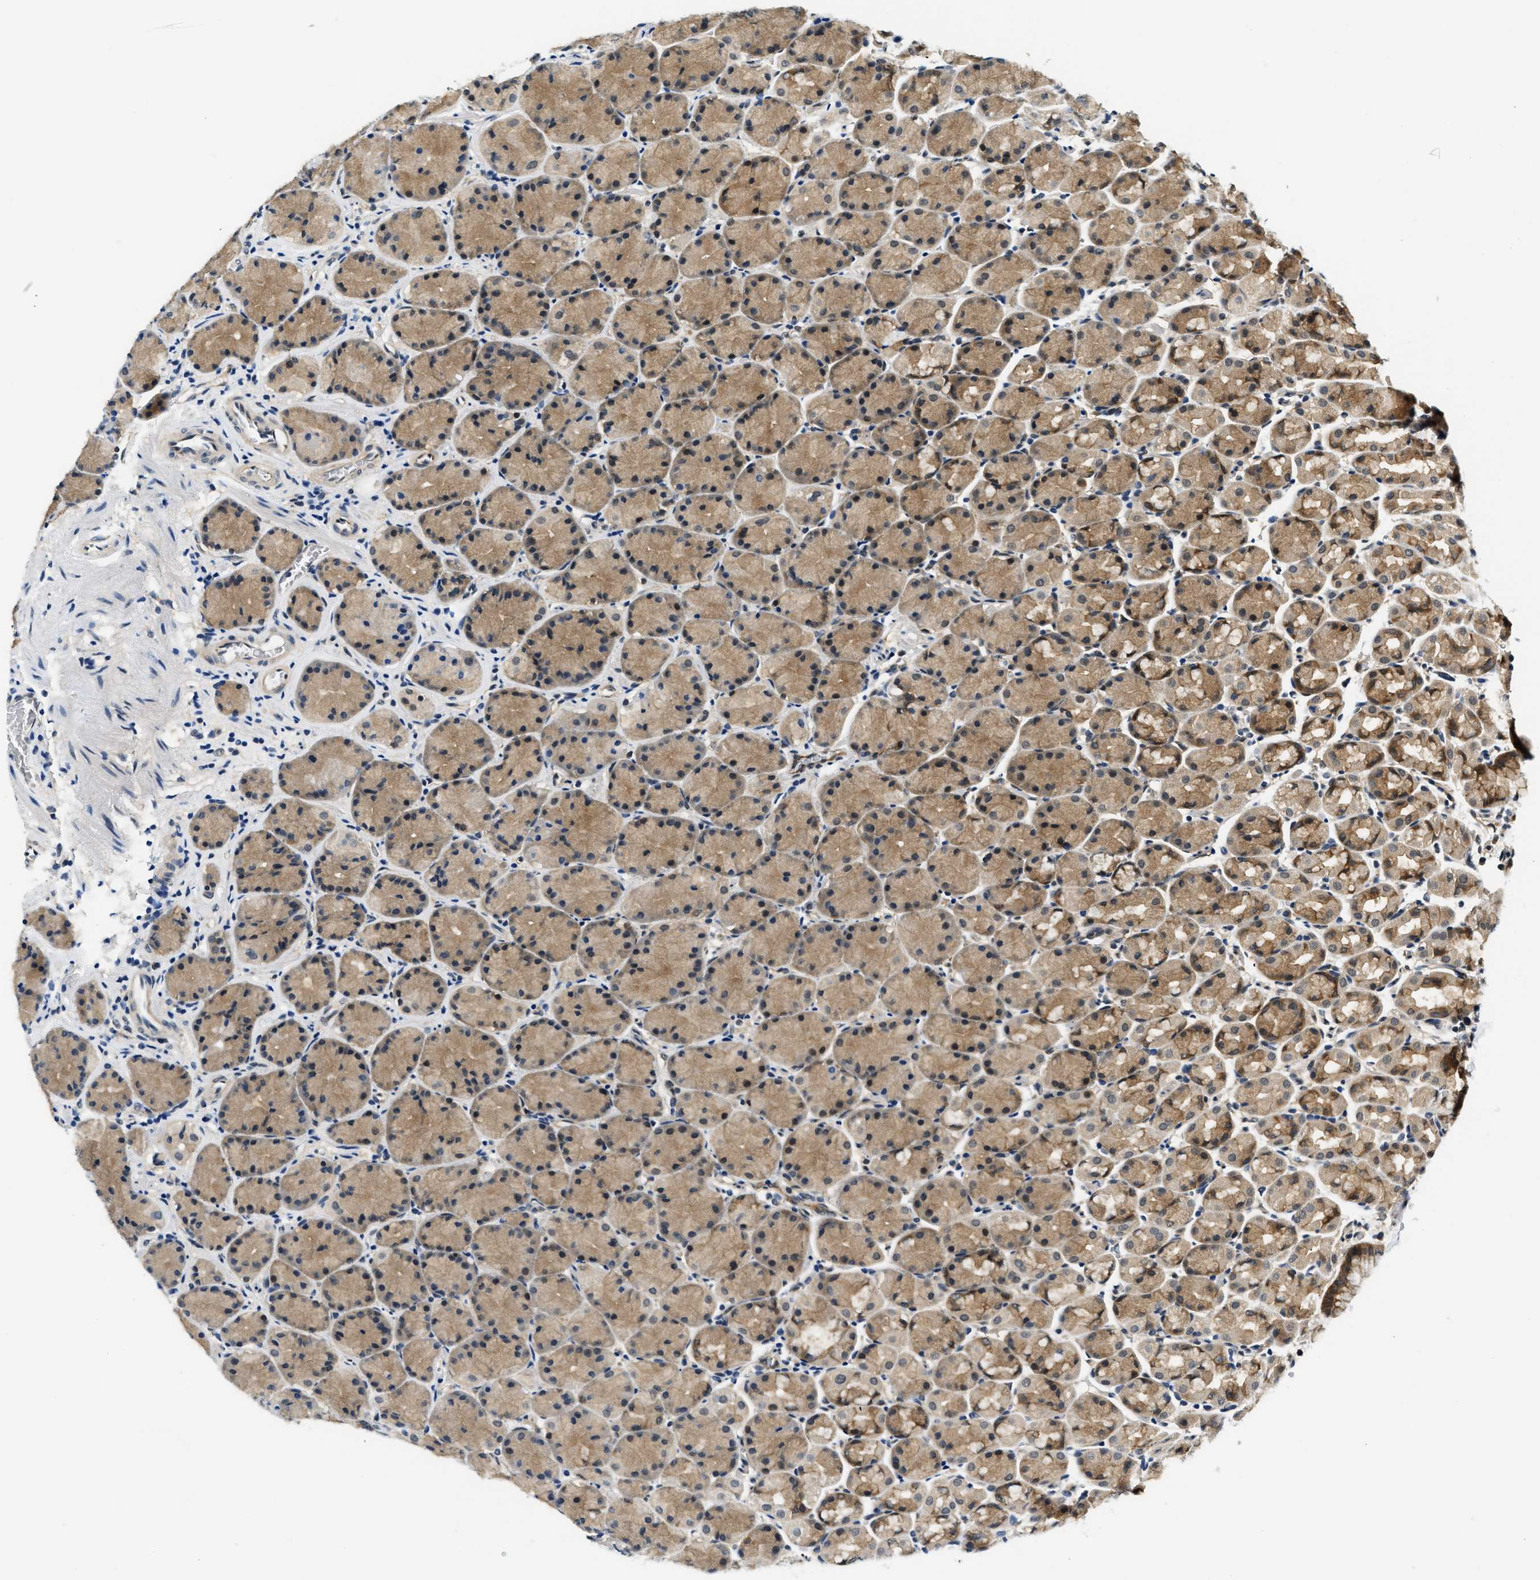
{"staining": {"intensity": "moderate", "quantity": ">75%", "location": "cytoplasmic/membranous"}, "tissue": "stomach", "cell_type": "Glandular cells", "image_type": "normal", "snomed": [{"axis": "morphology", "description": "Normal tissue, NOS"}, {"axis": "topography", "description": "Stomach"}], "caption": "Stomach stained for a protein (brown) demonstrates moderate cytoplasmic/membranous positive positivity in about >75% of glandular cells.", "gene": "SMAD4", "patient": {"sex": "male", "age": 42}}